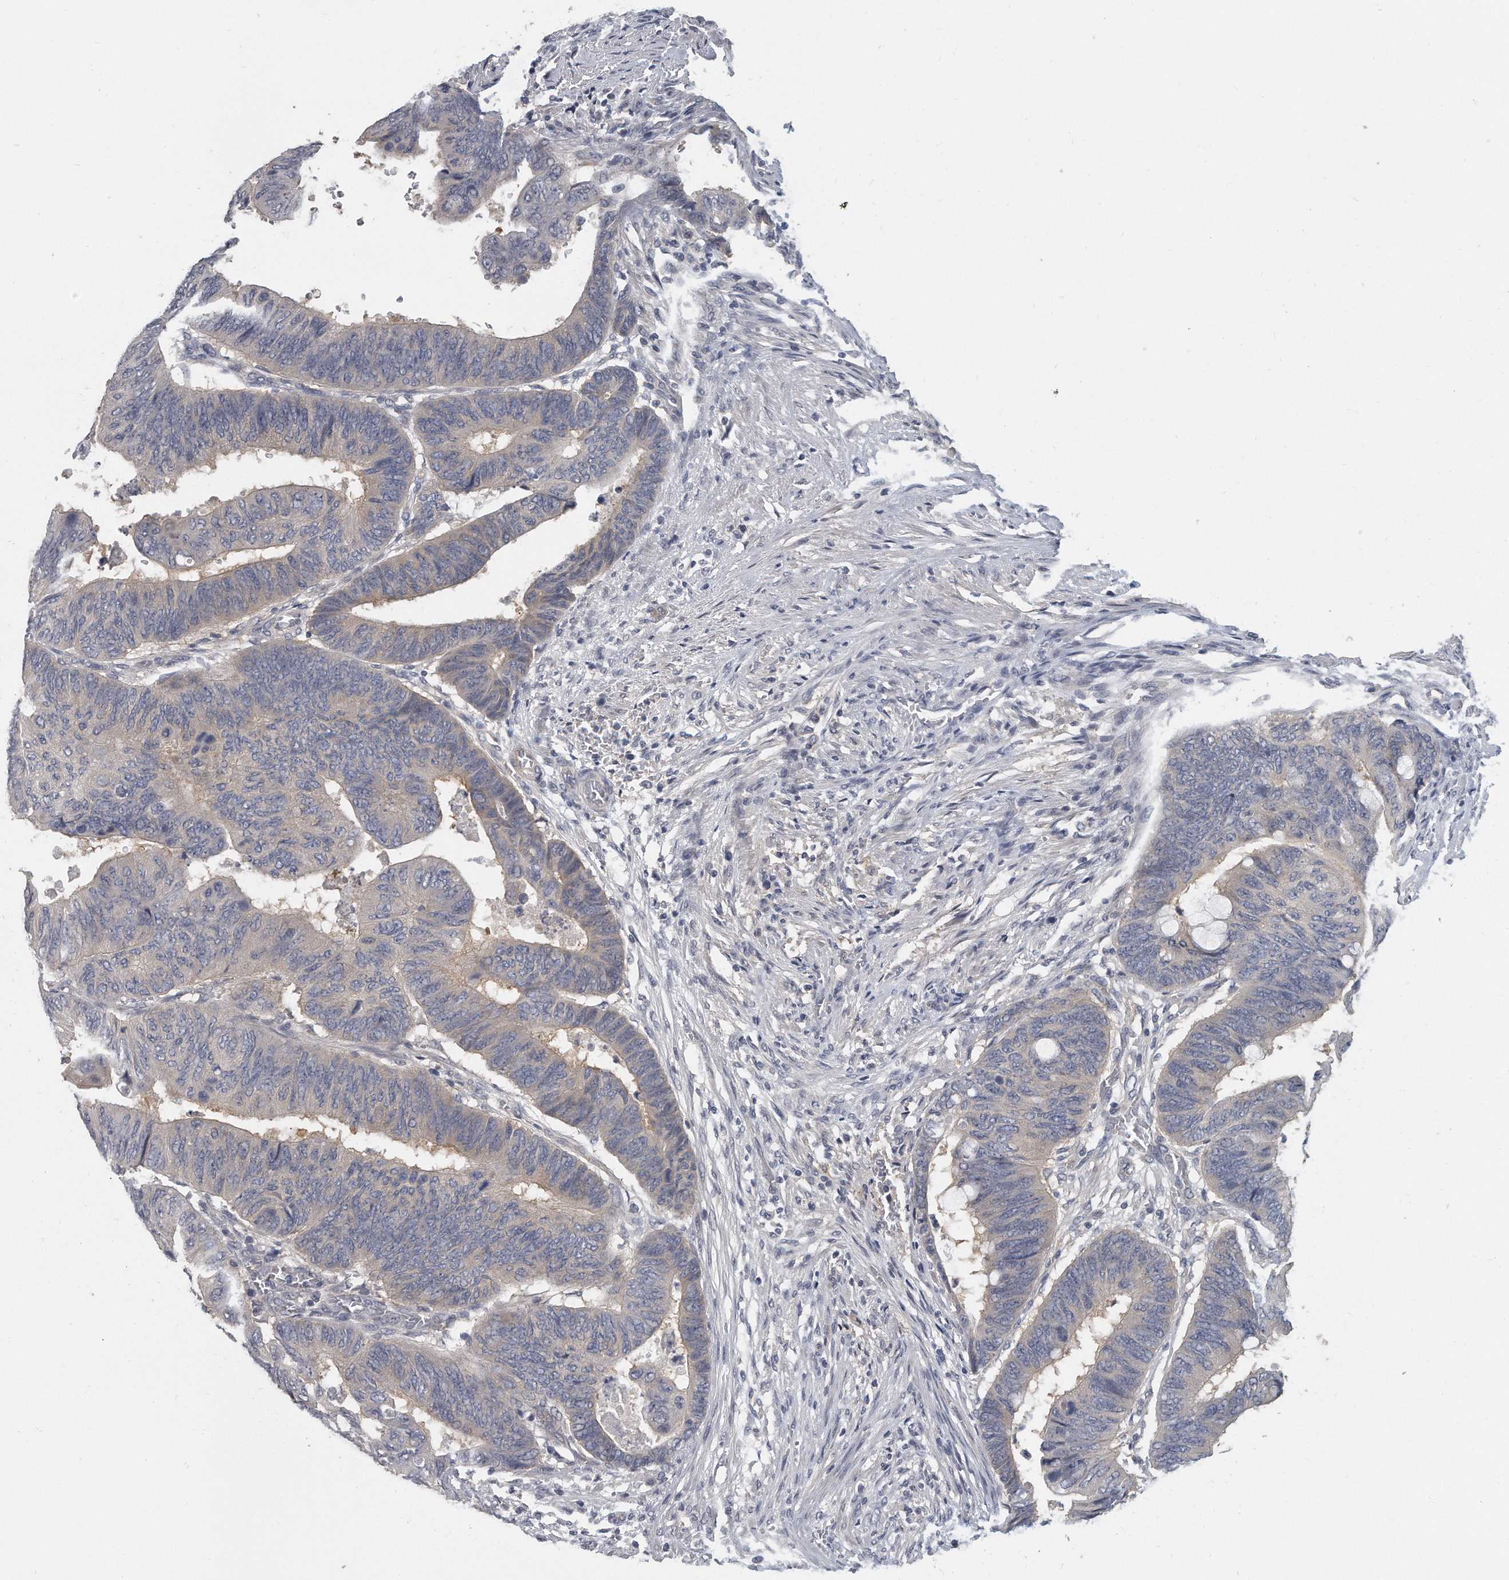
{"staining": {"intensity": "weak", "quantity": "<25%", "location": "cytoplasmic/membranous"}, "tissue": "colorectal cancer", "cell_type": "Tumor cells", "image_type": "cancer", "snomed": [{"axis": "morphology", "description": "Normal tissue, NOS"}, {"axis": "morphology", "description": "Adenocarcinoma, NOS"}, {"axis": "topography", "description": "Rectum"}, {"axis": "topography", "description": "Peripheral nerve tissue"}], "caption": "DAB (3,3'-diaminobenzidine) immunohistochemical staining of human adenocarcinoma (colorectal) exhibits no significant positivity in tumor cells.", "gene": "KLHL7", "patient": {"sex": "male", "age": 92}}